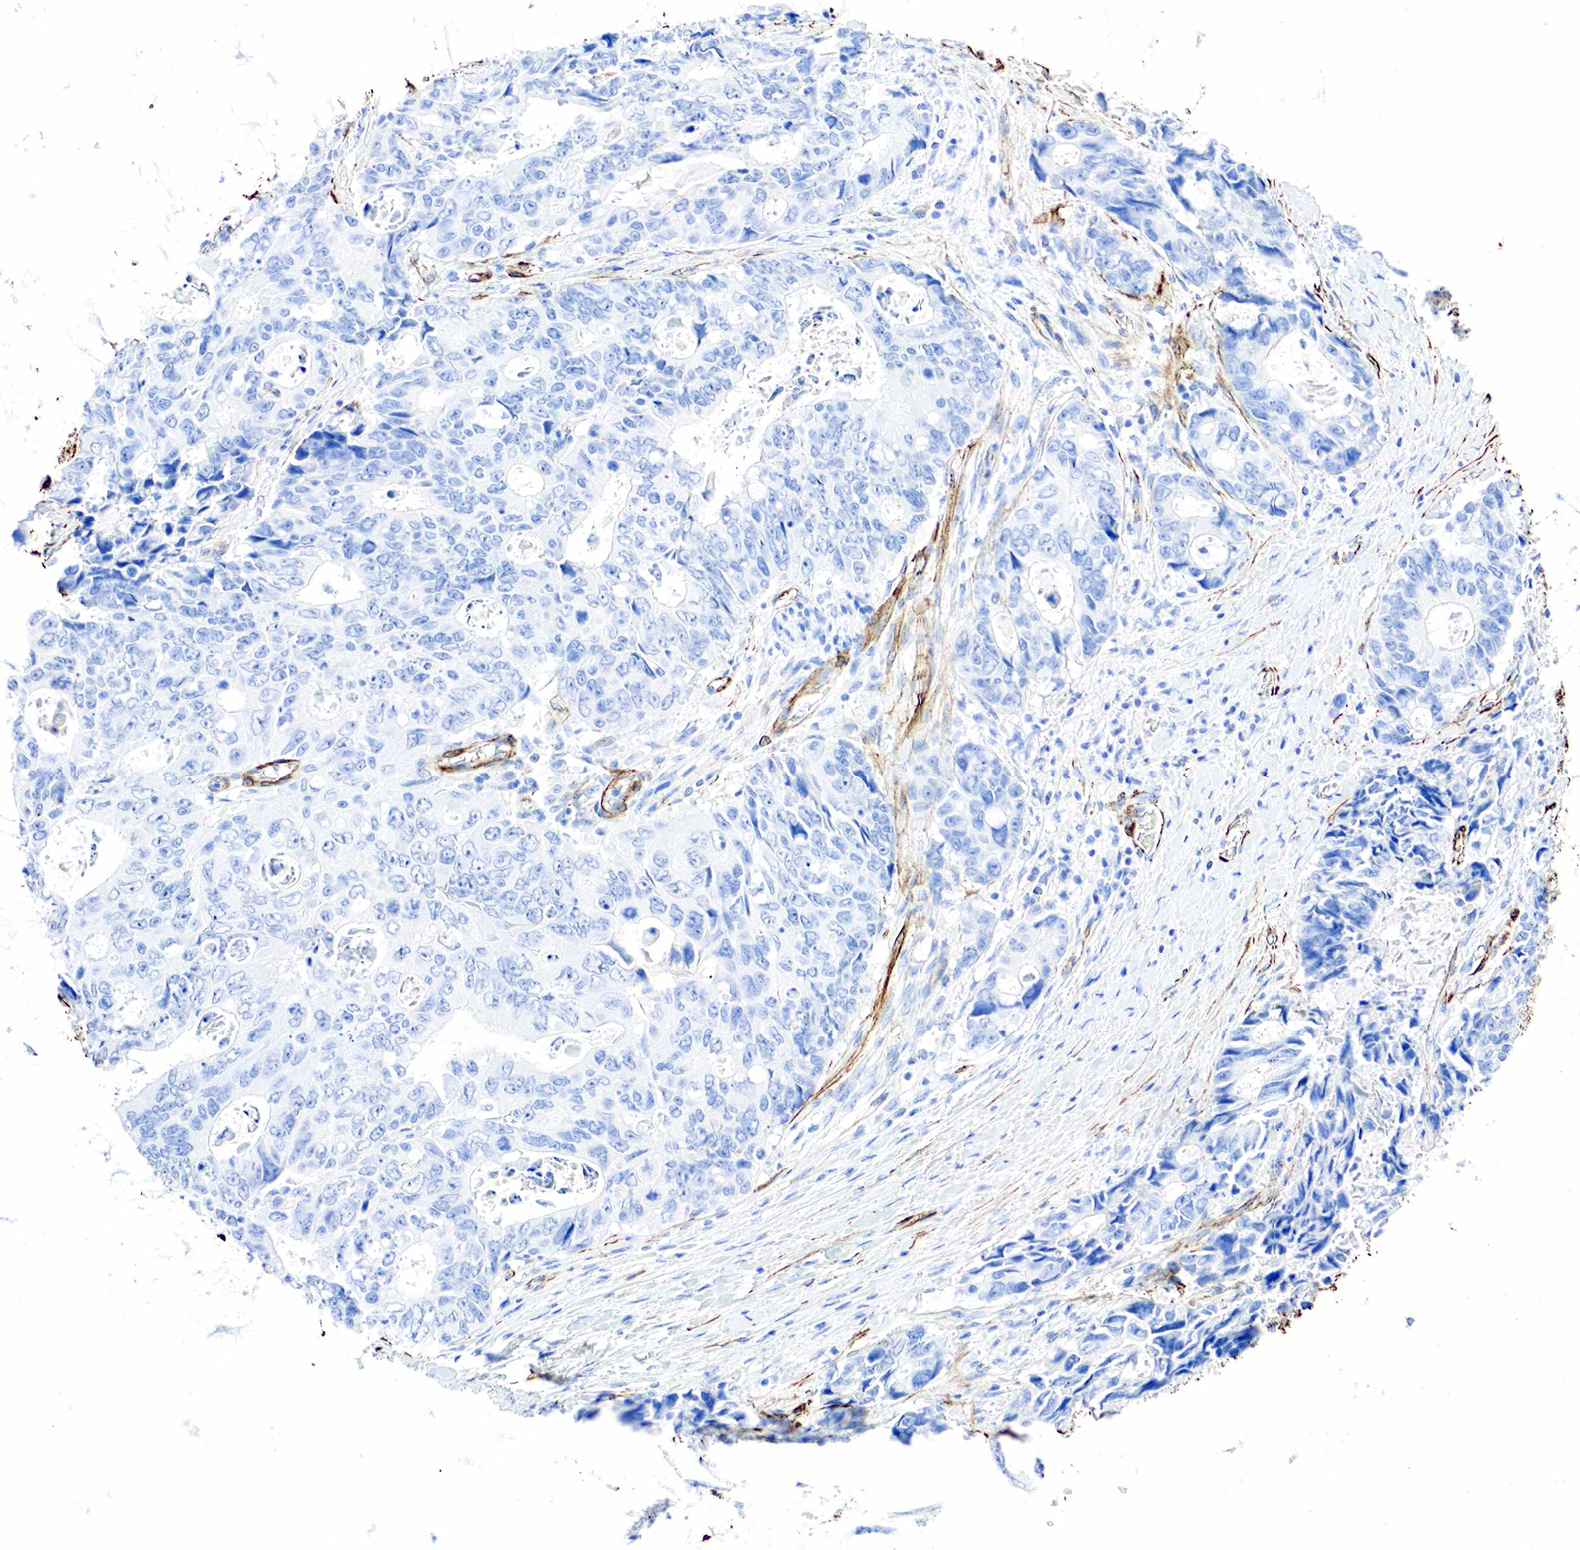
{"staining": {"intensity": "negative", "quantity": "none", "location": "none"}, "tissue": "colorectal cancer", "cell_type": "Tumor cells", "image_type": "cancer", "snomed": [{"axis": "morphology", "description": "Adenocarcinoma, NOS"}, {"axis": "topography", "description": "Rectum"}], "caption": "Histopathology image shows no significant protein positivity in tumor cells of colorectal cancer.", "gene": "ACTA1", "patient": {"sex": "female", "age": 67}}